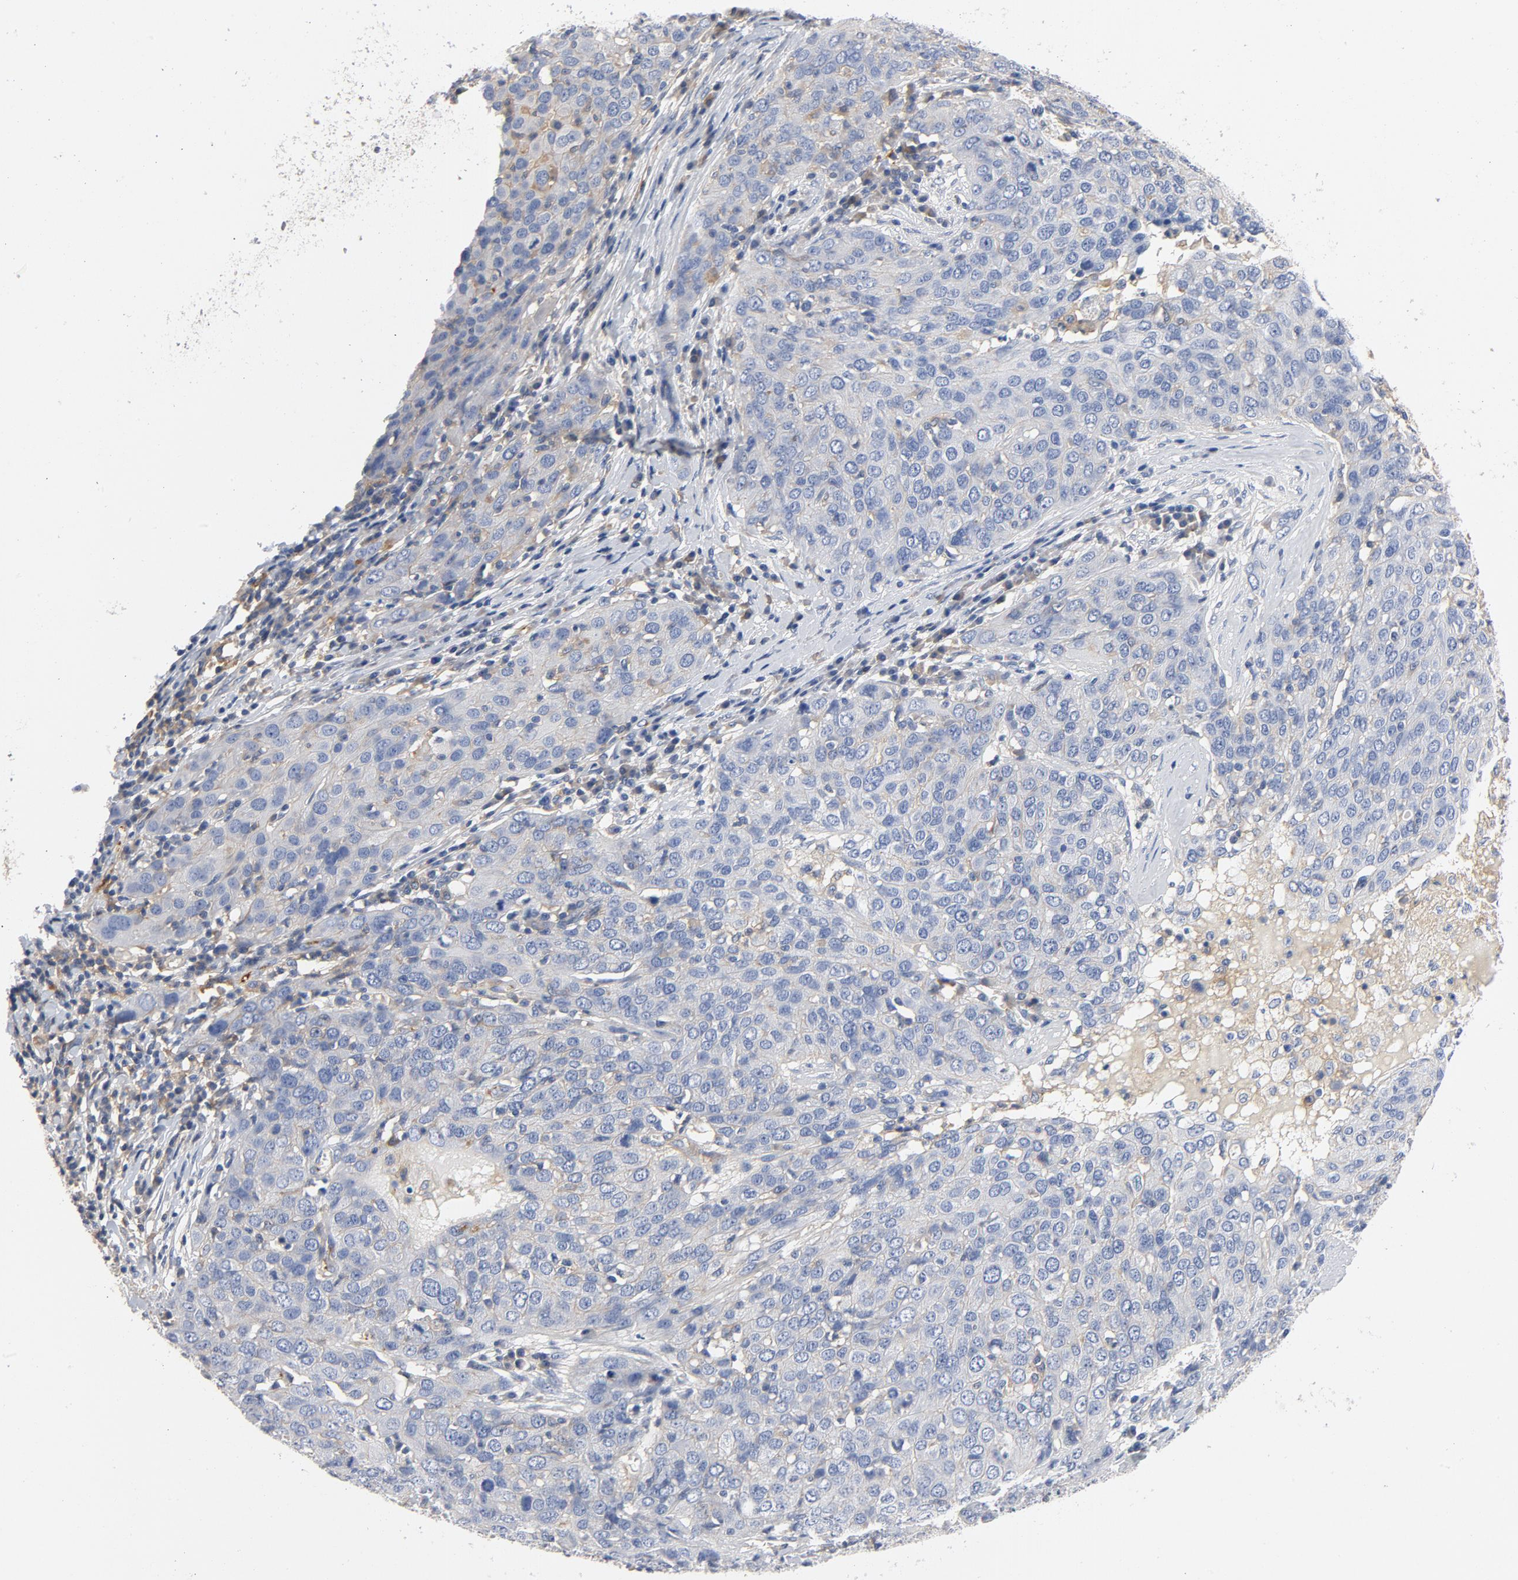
{"staining": {"intensity": "weak", "quantity": "<25%", "location": "cytoplasmic/membranous"}, "tissue": "ovarian cancer", "cell_type": "Tumor cells", "image_type": "cancer", "snomed": [{"axis": "morphology", "description": "Carcinoma, endometroid"}, {"axis": "topography", "description": "Ovary"}], "caption": "This is a histopathology image of immunohistochemistry staining of ovarian endometroid carcinoma, which shows no staining in tumor cells.", "gene": "SRC", "patient": {"sex": "female", "age": 50}}